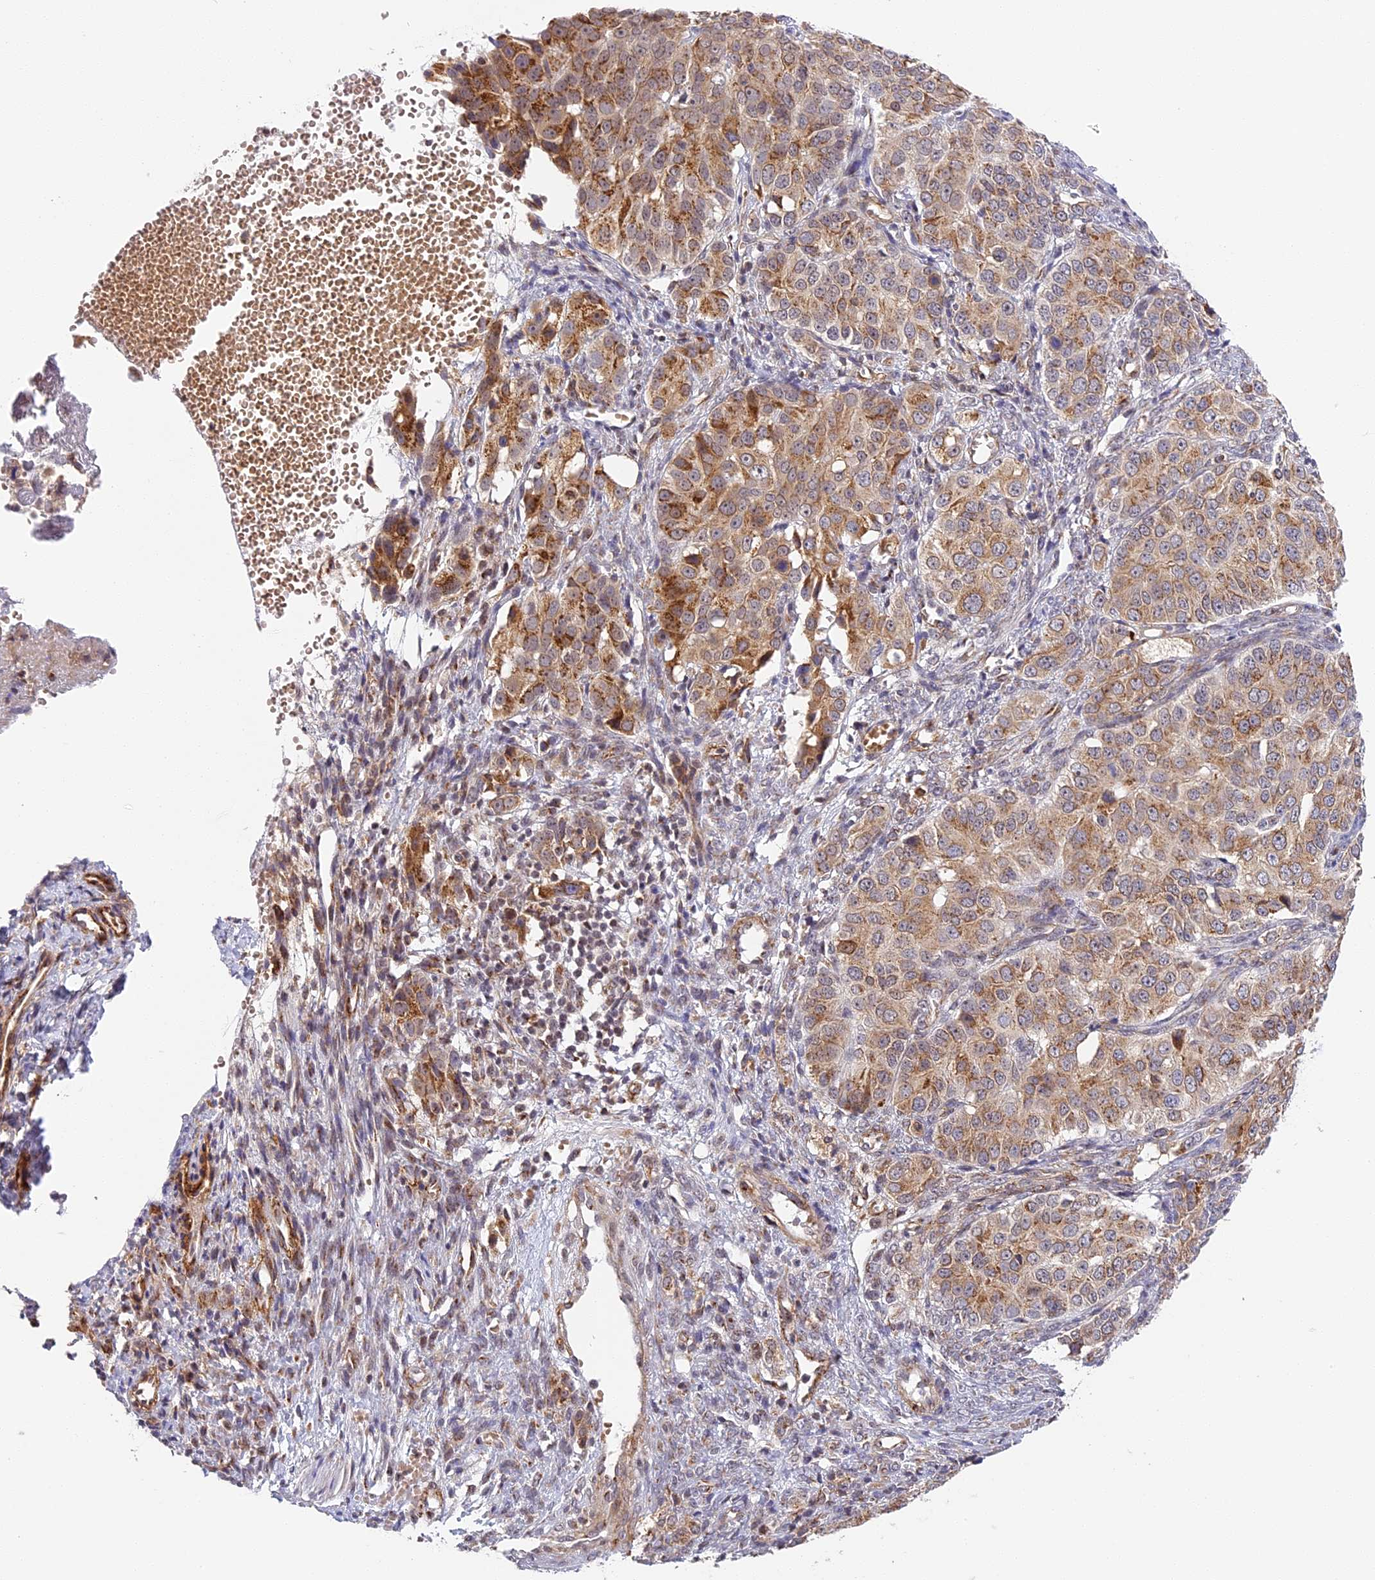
{"staining": {"intensity": "moderate", "quantity": ">75%", "location": "cytoplasmic/membranous"}, "tissue": "ovarian cancer", "cell_type": "Tumor cells", "image_type": "cancer", "snomed": [{"axis": "morphology", "description": "Carcinoma, endometroid"}, {"axis": "topography", "description": "Ovary"}], "caption": "Moderate cytoplasmic/membranous expression is seen in approximately >75% of tumor cells in endometroid carcinoma (ovarian).", "gene": "HEATR5B", "patient": {"sex": "female", "age": 51}}